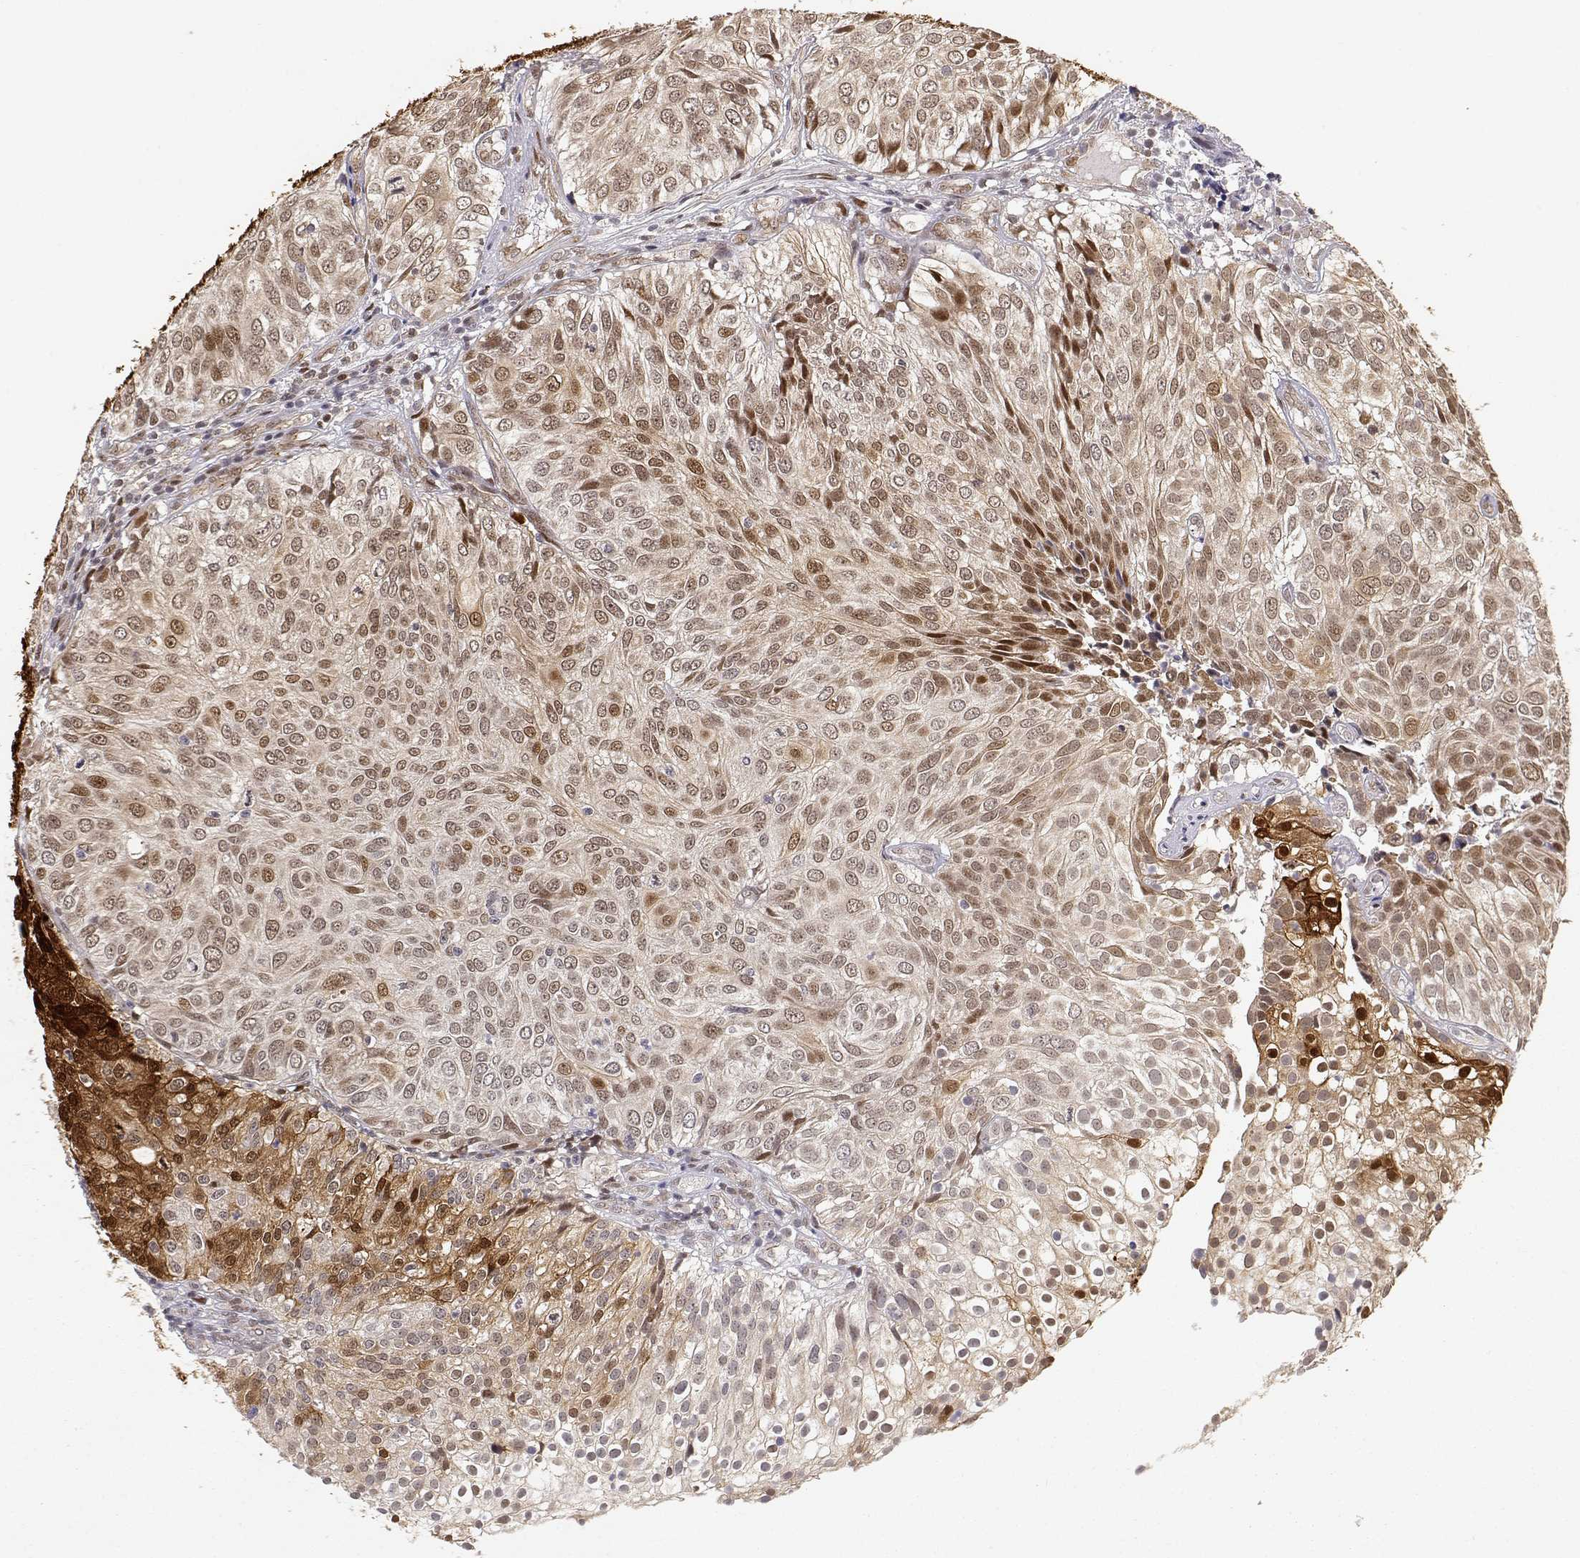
{"staining": {"intensity": "moderate", "quantity": "25%-75%", "location": "nuclear"}, "tissue": "urothelial cancer", "cell_type": "Tumor cells", "image_type": "cancer", "snomed": [{"axis": "morphology", "description": "Urothelial carcinoma, High grade"}, {"axis": "topography", "description": "Urinary bladder"}], "caption": "Urothelial cancer tissue reveals moderate nuclear staining in about 25%-75% of tumor cells (DAB (3,3'-diaminobenzidine) IHC, brown staining for protein, blue staining for nuclei).", "gene": "BRCA1", "patient": {"sex": "female", "age": 79}}